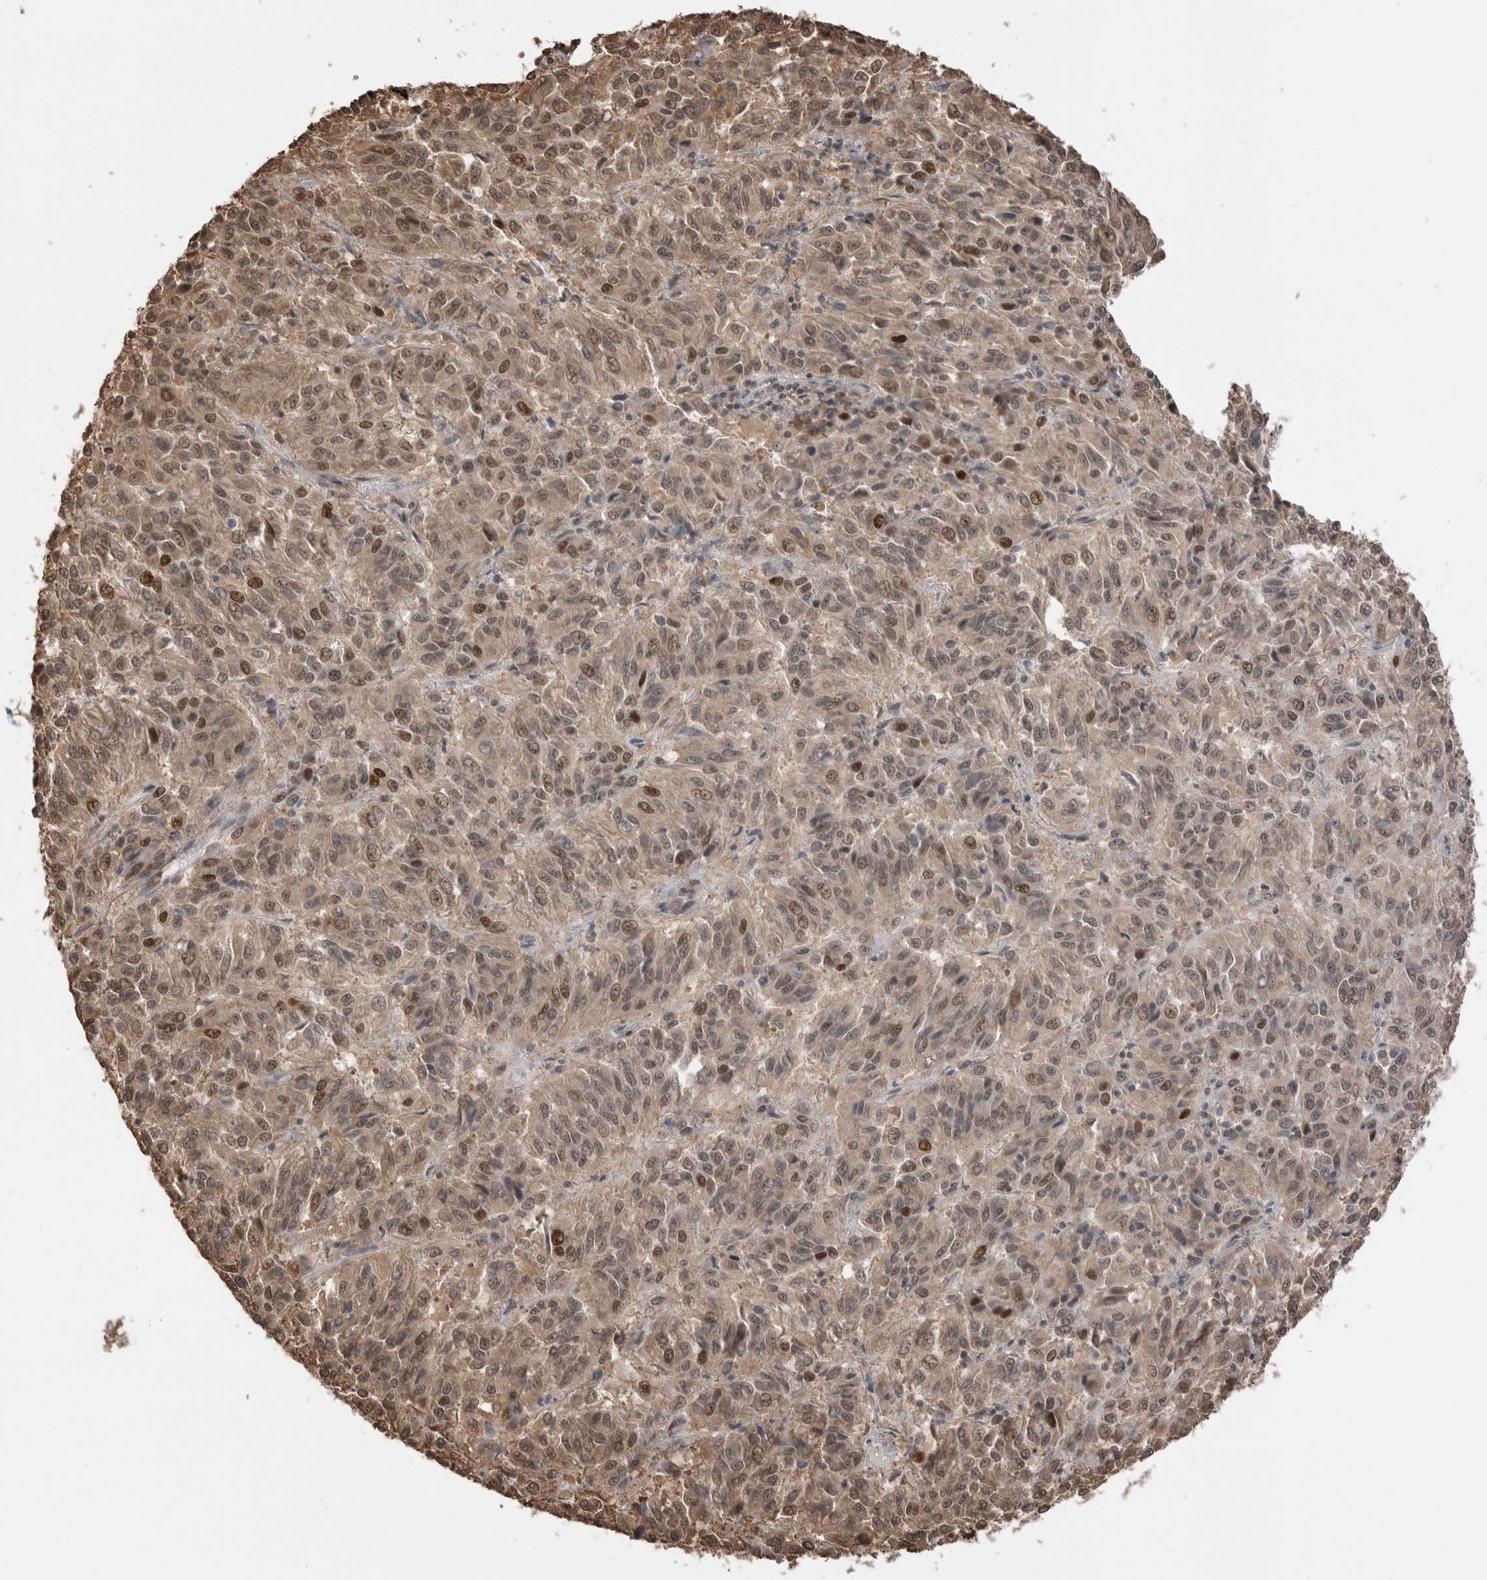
{"staining": {"intensity": "moderate", "quantity": "25%-75%", "location": "nuclear"}, "tissue": "melanoma", "cell_type": "Tumor cells", "image_type": "cancer", "snomed": [{"axis": "morphology", "description": "Malignant melanoma, Metastatic site"}, {"axis": "topography", "description": "Lung"}], "caption": "Brown immunohistochemical staining in human melanoma shows moderate nuclear positivity in approximately 25%-75% of tumor cells.", "gene": "PEAK1", "patient": {"sex": "male", "age": 64}}